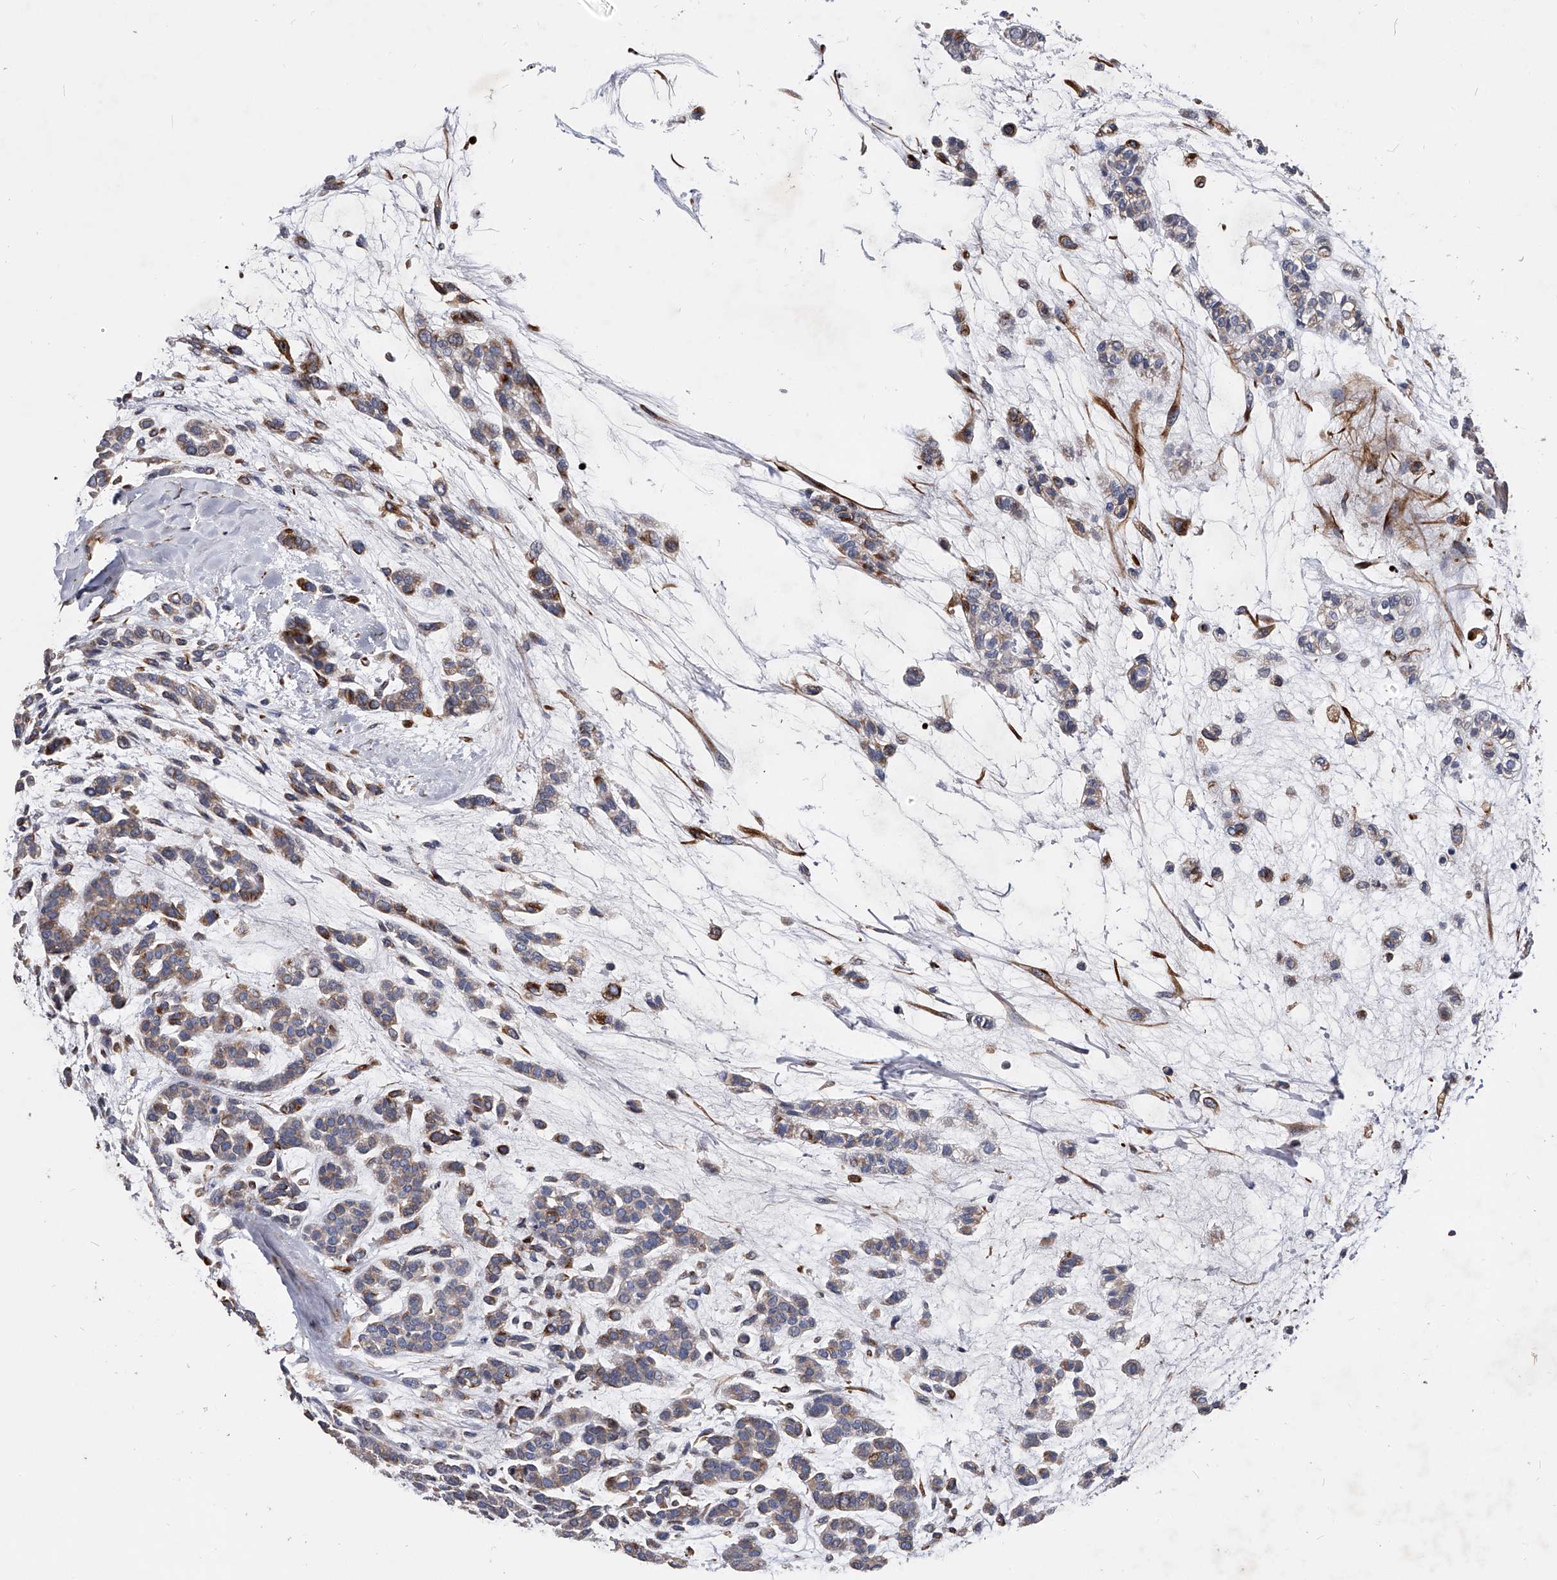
{"staining": {"intensity": "moderate", "quantity": "<25%", "location": "cytoplasmic/membranous"}, "tissue": "head and neck cancer", "cell_type": "Tumor cells", "image_type": "cancer", "snomed": [{"axis": "morphology", "description": "Adenocarcinoma, NOS"}, {"axis": "morphology", "description": "Adenoma, NOS"}, {"axis": "topography", "description": "Head-Neck"}], "caption": "Immunohistochemical staining of human head and neck cancer shows low levels of moderate cytoplasmic/membranous protein positivity in approximately <25% of tumor cells.", "gene": "EFCAB7", "patient": {"sex": "female", "age": 55}}